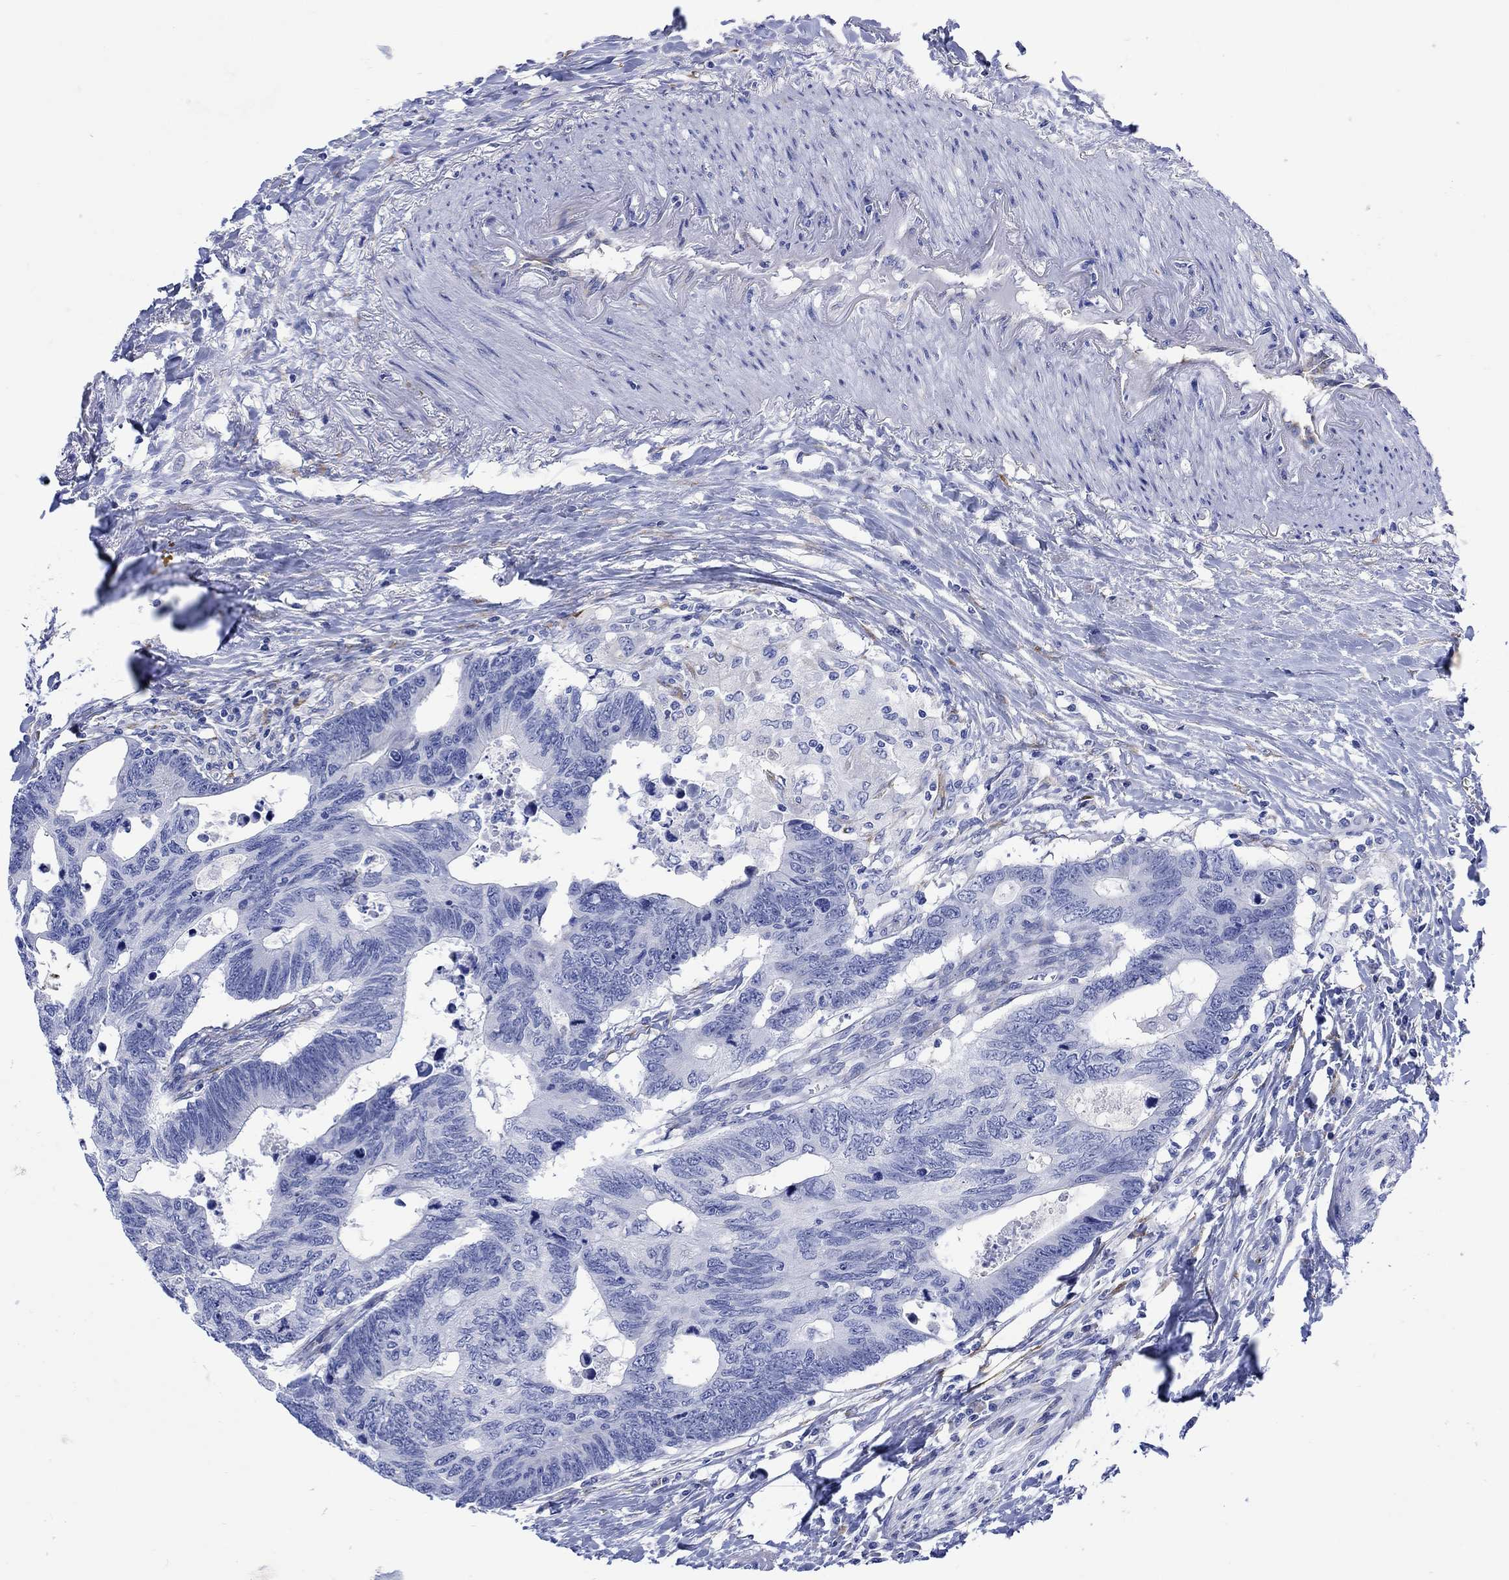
{"staining": {"intensity": "negative", "quantity": "none", "location": "none"}, "tissue": "colorectal cancer", "cell_type": "Tumor cells", "image_type": "cancer", "snomed": [{"axis": "morphology", "description": "Adenocarcinoma, NOS"}, {"axis": "topography", "description": "Colon"}], "caption": "The histopathology image exhibits no significant staining in tumor cells of adenocarcinoma (colorectal).", "gene": "MYL1", "patient": {"sex": "female", "age": 77}}